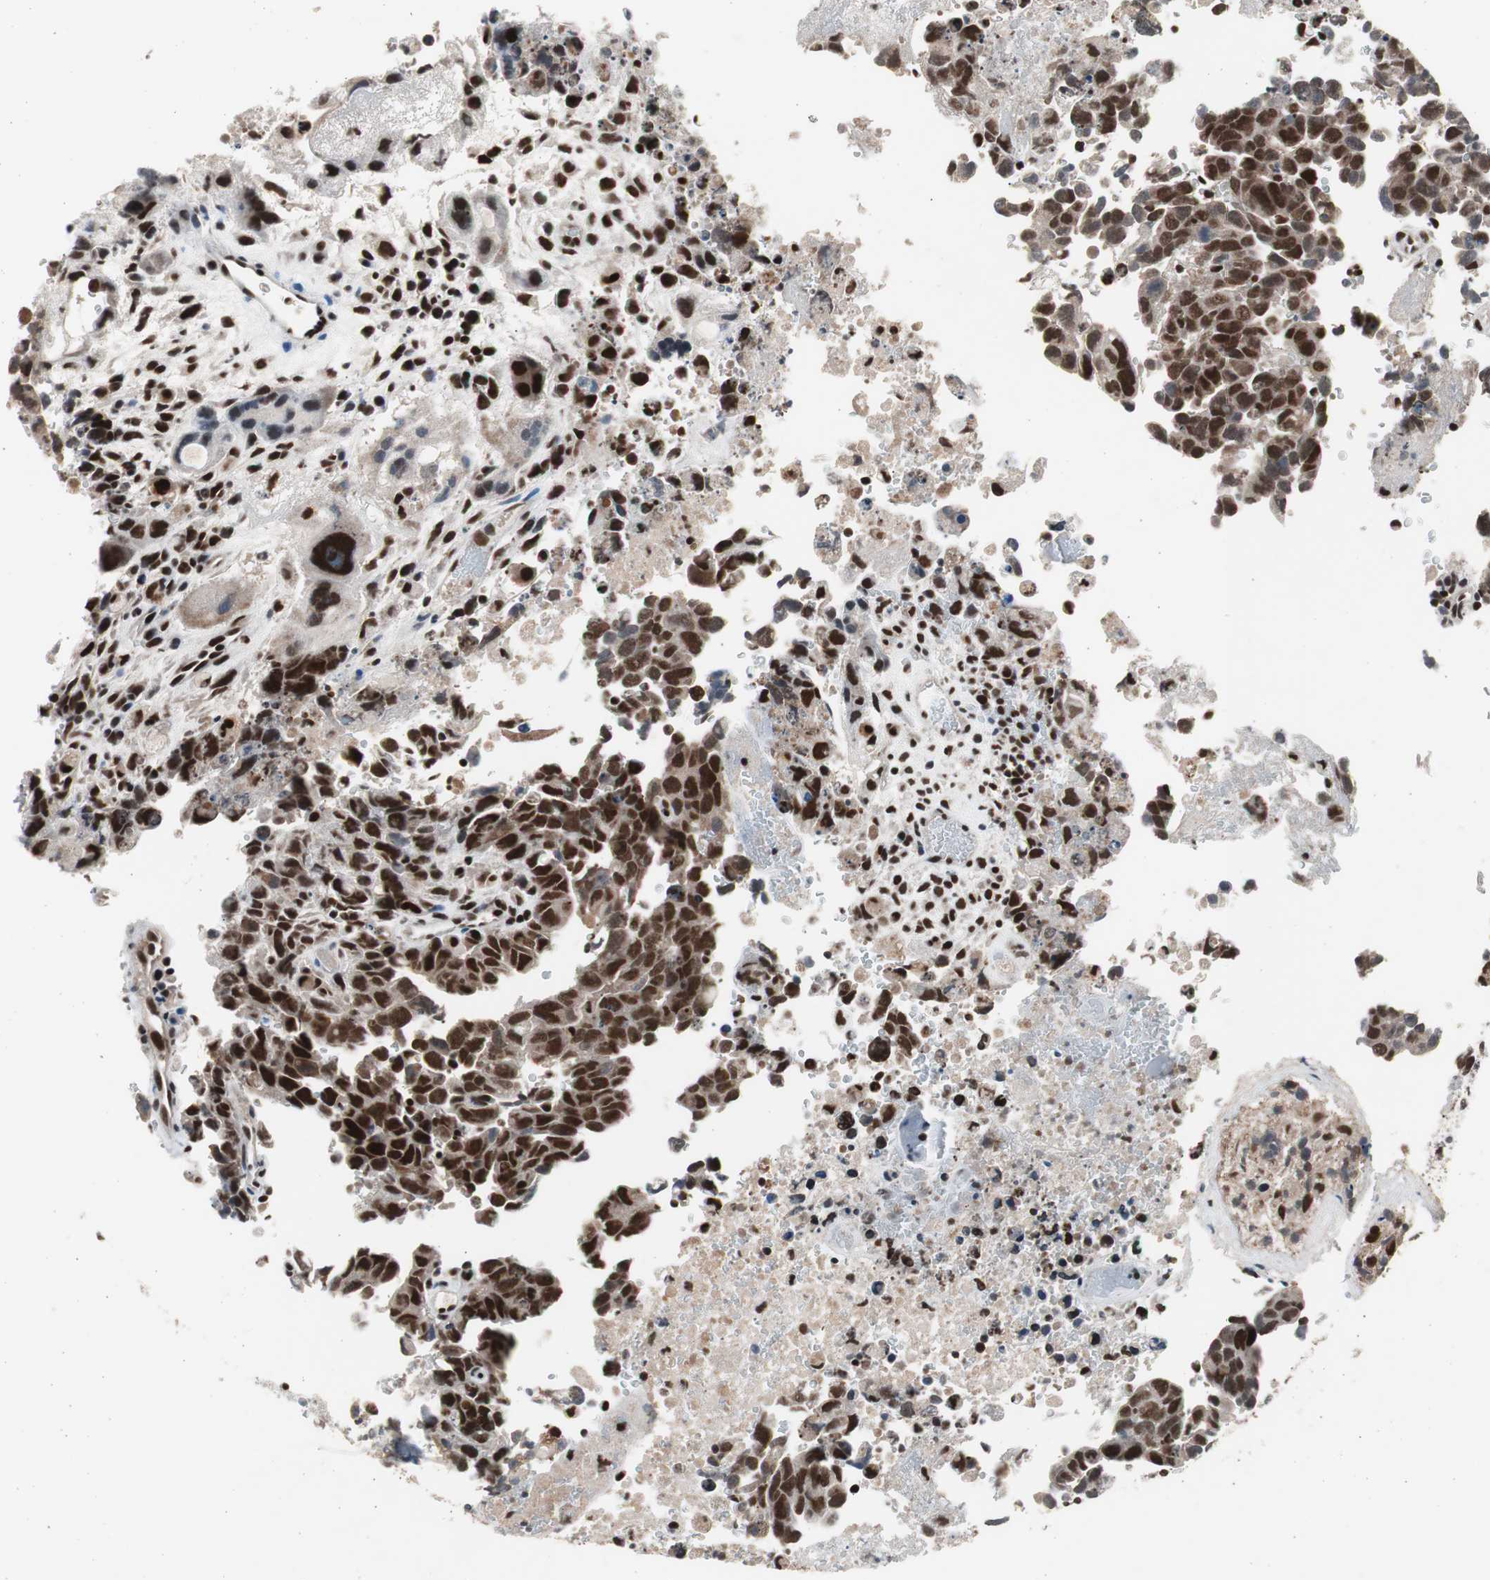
{"staining": {"intensity": "strong", "quantity": ">75%", "location": "nuclear"}, "tissue": "testis cancer", "cell_type": "Tumor cells", "image_type": "cancer", "snomed": [{"axis": "morphology", "description": "Carcinoma, Embryonal, NOS"}, {"axis": "topography", "description": "Testis"}], "caption": "Immunohistochemical staining of human testis cancer reveals strong nuclear protein staining in about >75% of tumor cells. (IHC, brightfield microscopy, high magnification).", "gene": "RPA1", "patient": {"sex": "male", "age": 28}}